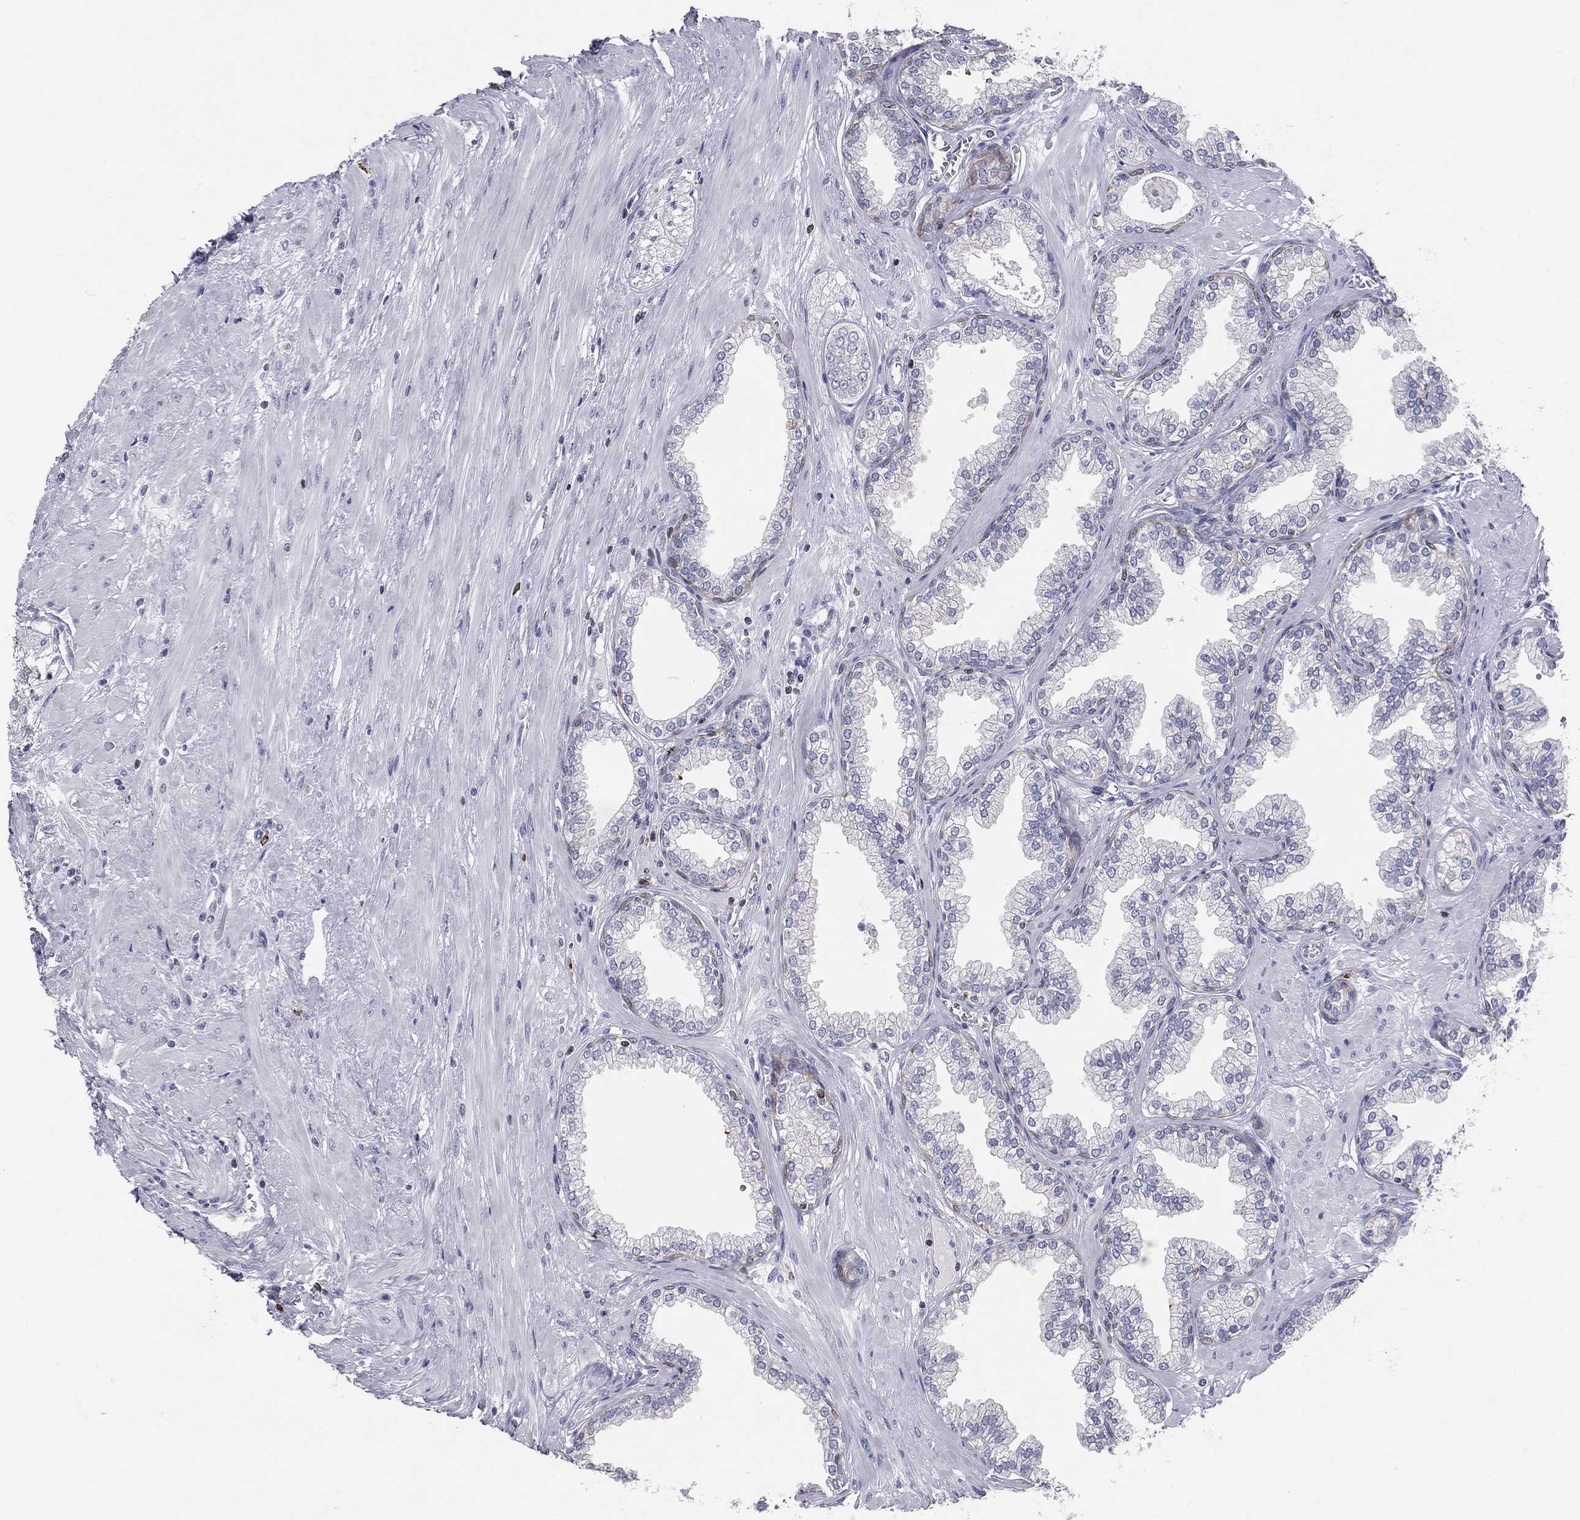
{"staining": {"intensity": "negative", "quantity": "none", "location": "none"}, "tissue": "prostate", "cell_type": "Glandular cells", "image_type": "normal", "snomed": [{"axis": "morphology", "description": "Normal tissue, NOS"}, {"axis": "topography", "description": "Prostate"}], "caption": "The micrograph demonstrates no significant positivity in glandular cells of prostate. (IHC, brightfield microscopy, high magnification).", "gene": "CTSW", "patient": {"sex": "male", "age": 64}}